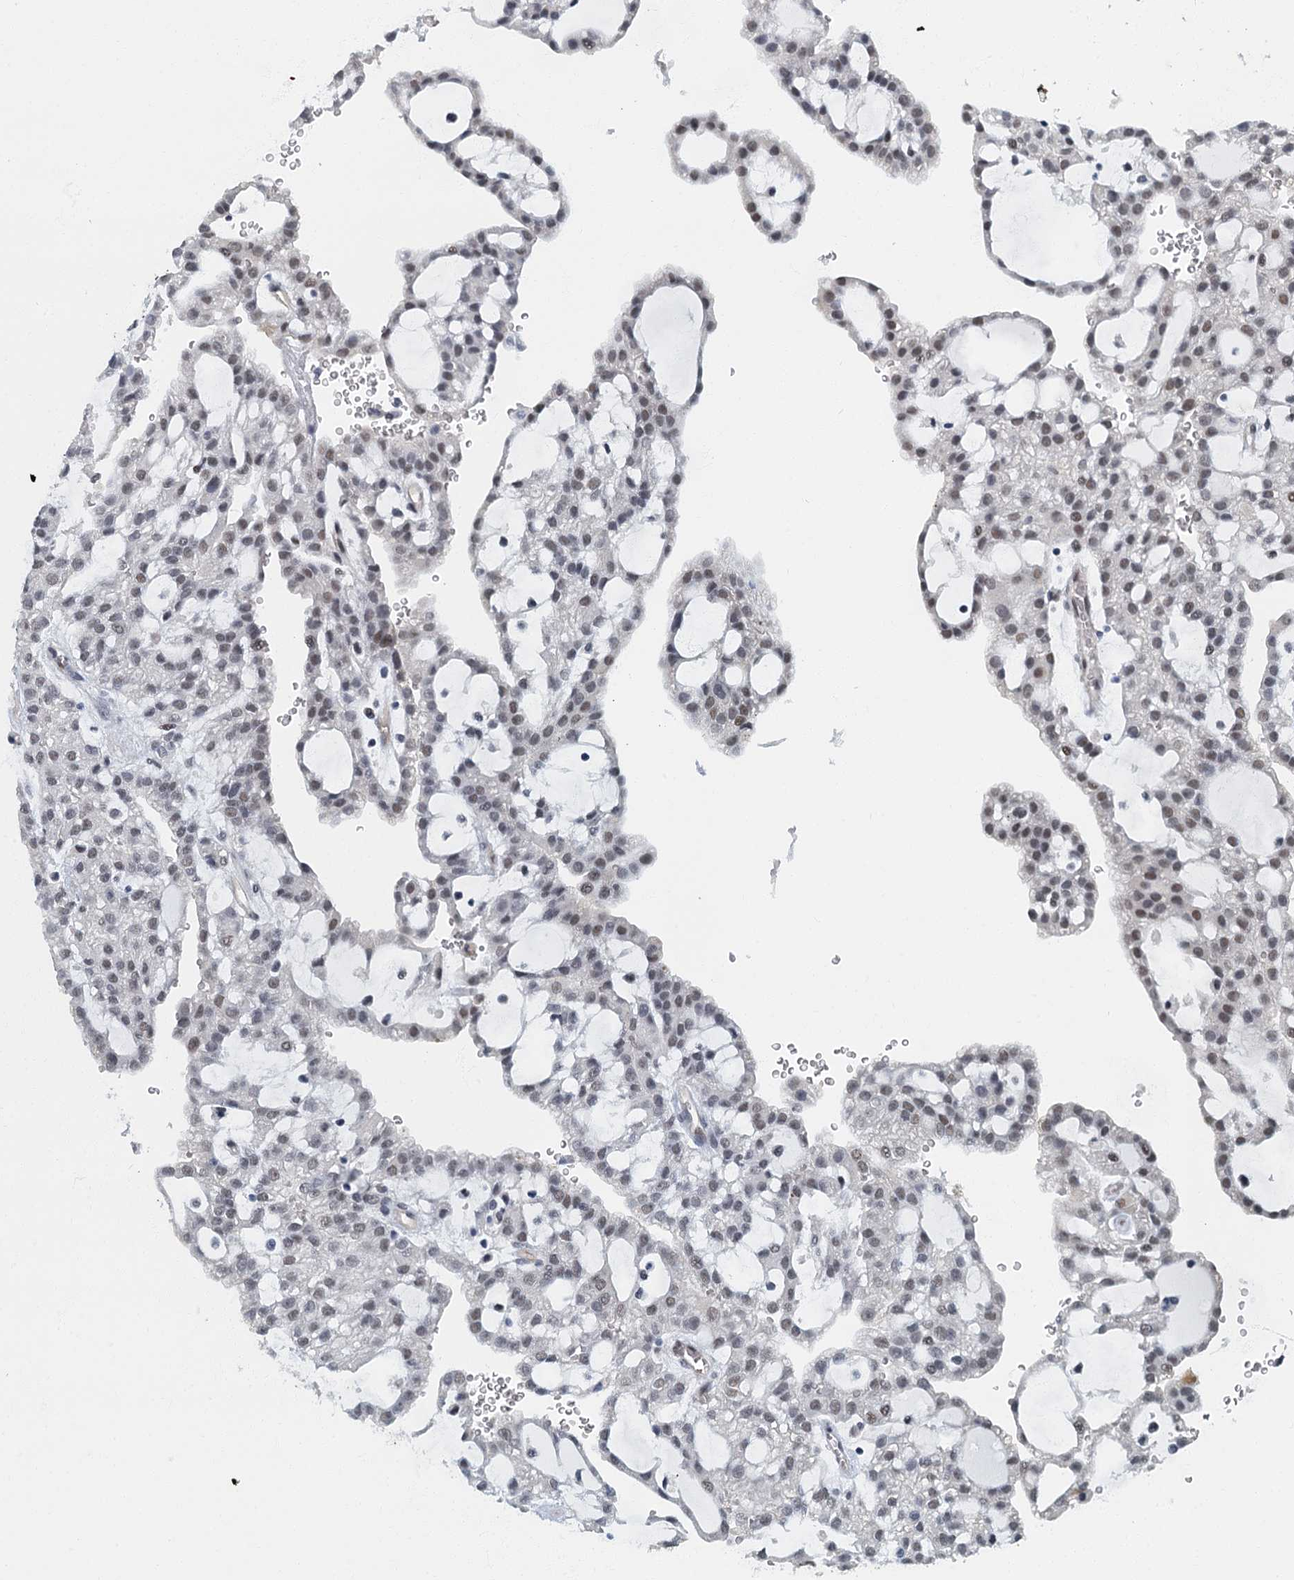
{"staining": {"intensity": "weak", "quantity": "<25%", "location": "nuclear"}, "tissue": "renal cancer", "cell_type": "Tumor cells", "image_type": "cancer", "snomed": [{"axis": "morphology", "description": "Adenocarcinoma, NOS"}, {"axis": "topography", "description": "Kidney"}], "caption": "DAB (3,3'-diaminobenzidine) immunohistochemical staining of renal cancer demonstrates no significant staining in tumor cells. (DAB immunohistochemistry visualized using brightfield microscopy, high magnification).", "gene": "GADL1", "patient": {"sex": "male", "age": 63}}